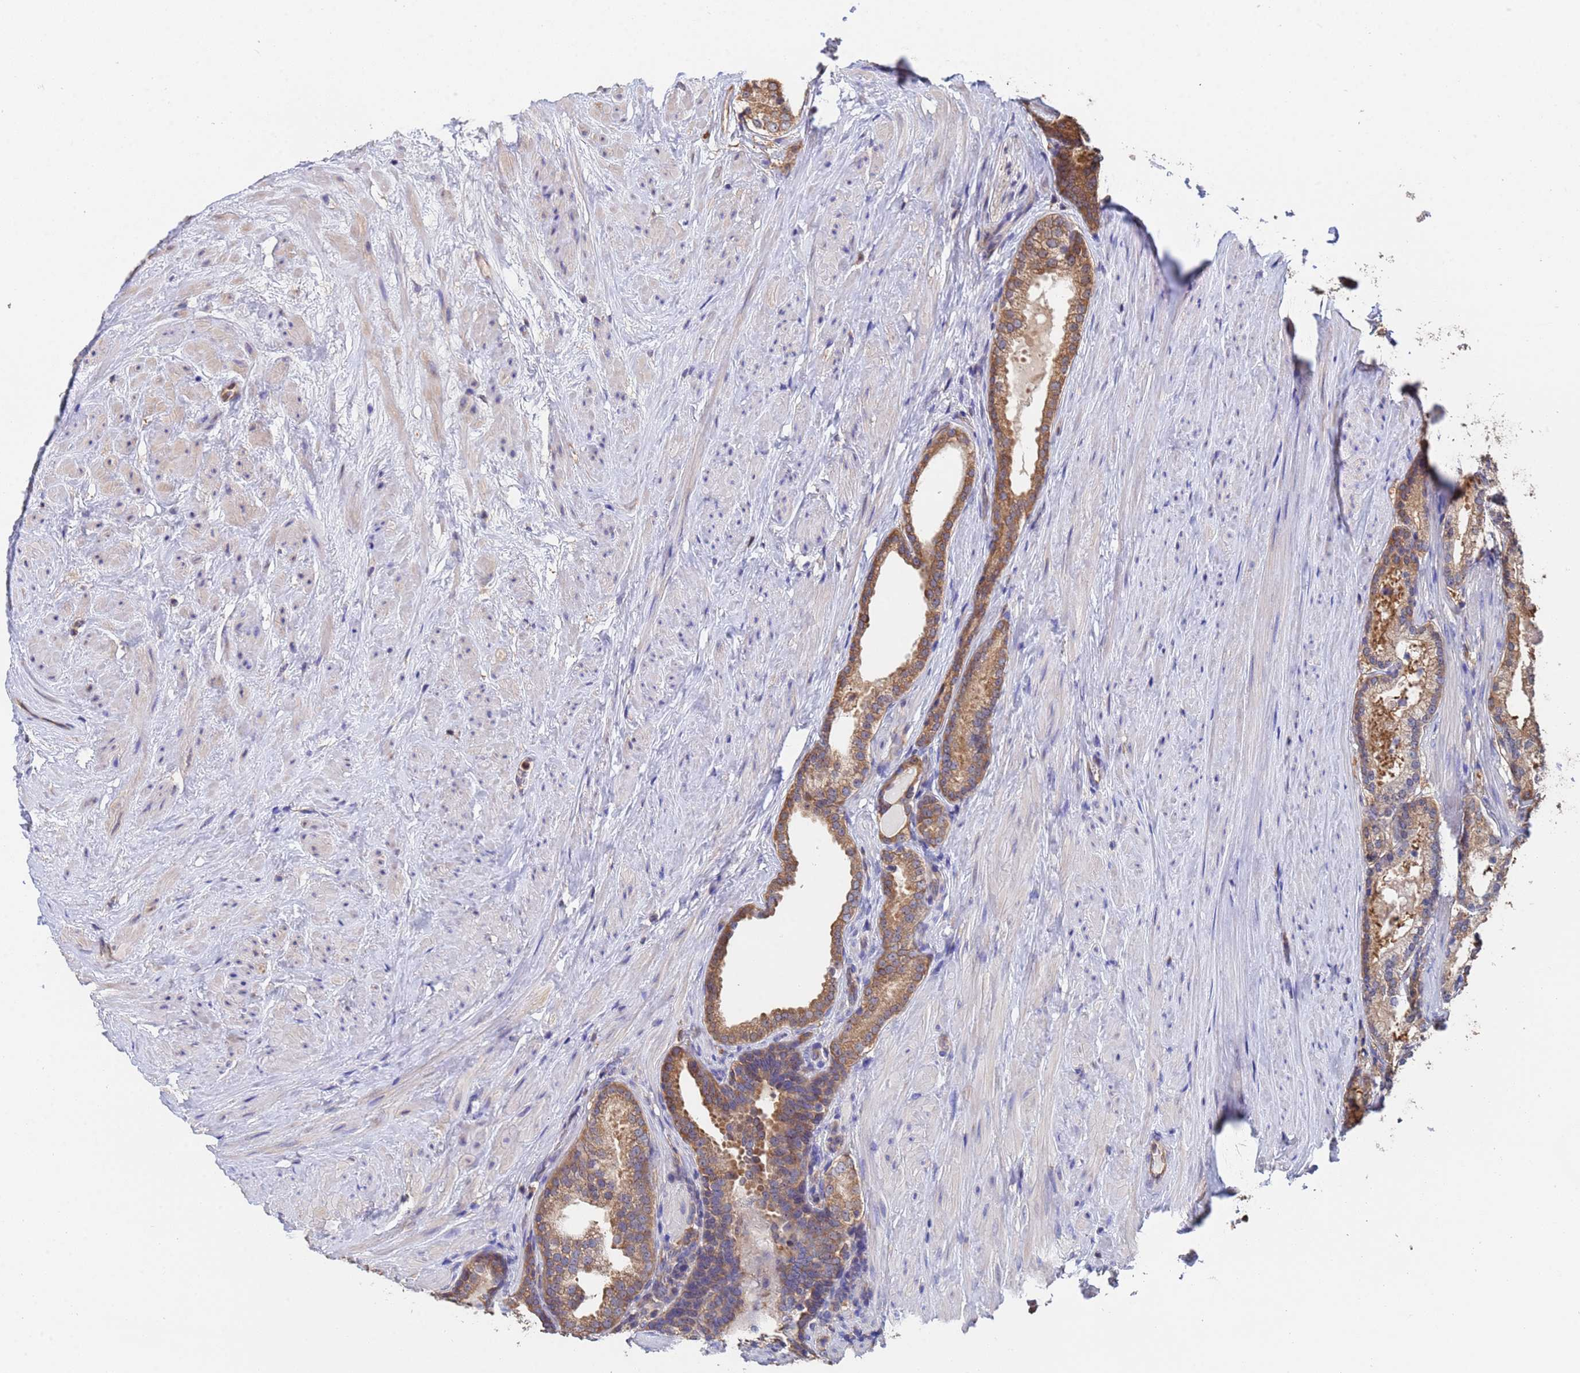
{"staining": {"intensity": "moderate", "quantity": ">75%", "location": "cytoplasmic/membranous"}, "tissue": "prostate cancer", "cell_type": "Tumor cells", "image_type": "cancer", "snomed": [{"axis": "morphology", "description": "Adenocarcinoma, Low grade"}, {"axis": "topography", "description": "Prostate"}], "caption": "Immunohistochemical staining of adenocarcinoma (low-grade) (prostate) shows medium levels of moderate cytoplasmic/membranous protein positivity in about >75% of tumor cells.", "gene": "FAM25A", "patient": {"sex": "male", "age": 68}}